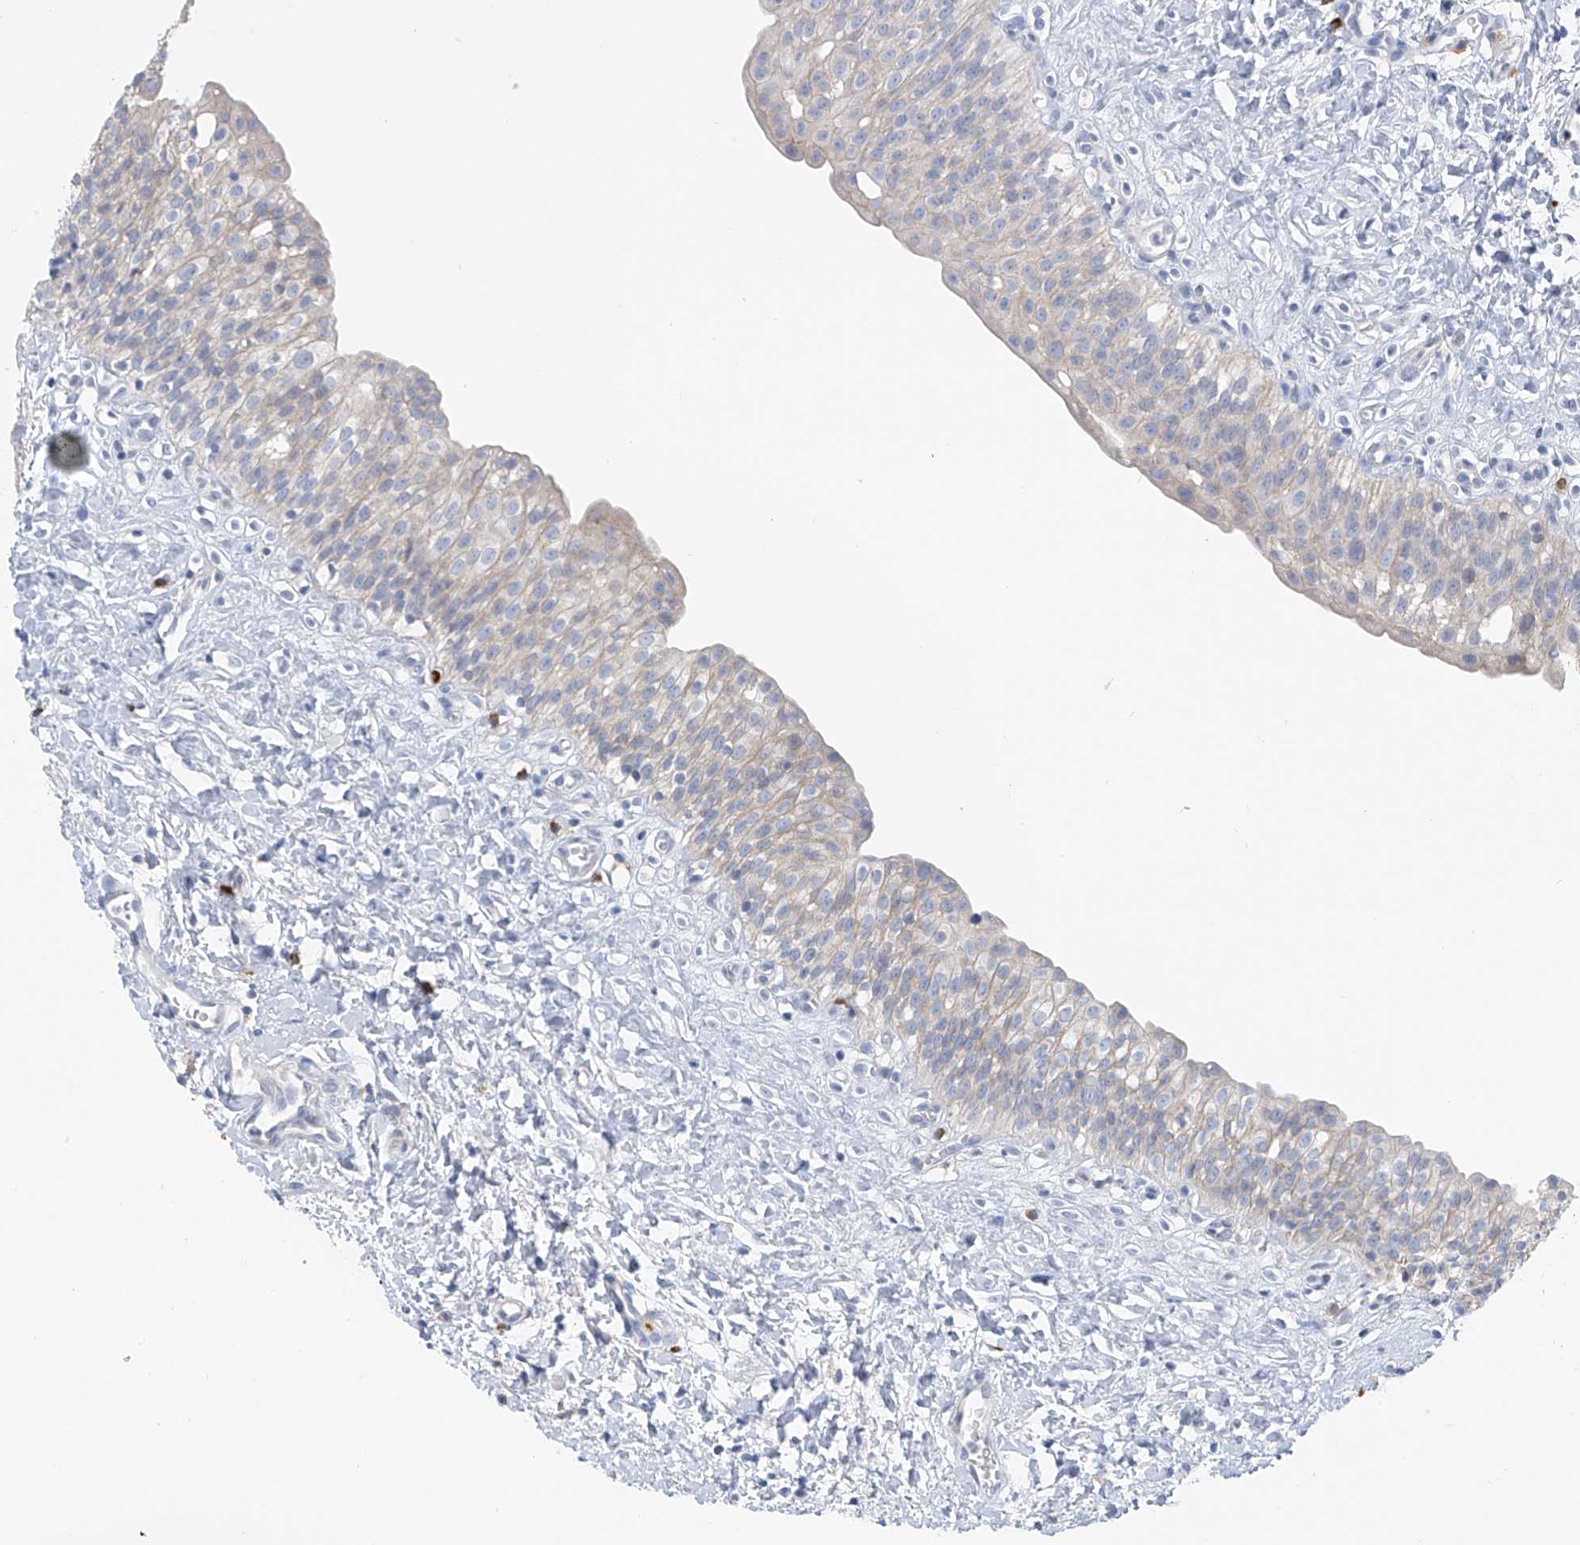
{"staining": {"intensity": "negative", "quantity": "none", "location": "none"}, "tissue": "urinary bladder", "cell_type": "Urothelial cells", "image_type": "normal", "snomed": [{"axis": "morphology", "description": "Normal tissue, NOS"}, {"axis": "topography", "description": "Urinary bladder"}], "caption": "A high-resolution micrograph shows immunohistochemistry staining of normal urinary bladder, which shows no significant positivity in urothelial cells. (Brightfield microscopy of DAB (3,3'-diaminobenzidine) IHC at high magnification).", "gene": "POMGNT2", "patient": {"sex": "male", "age": 51}}